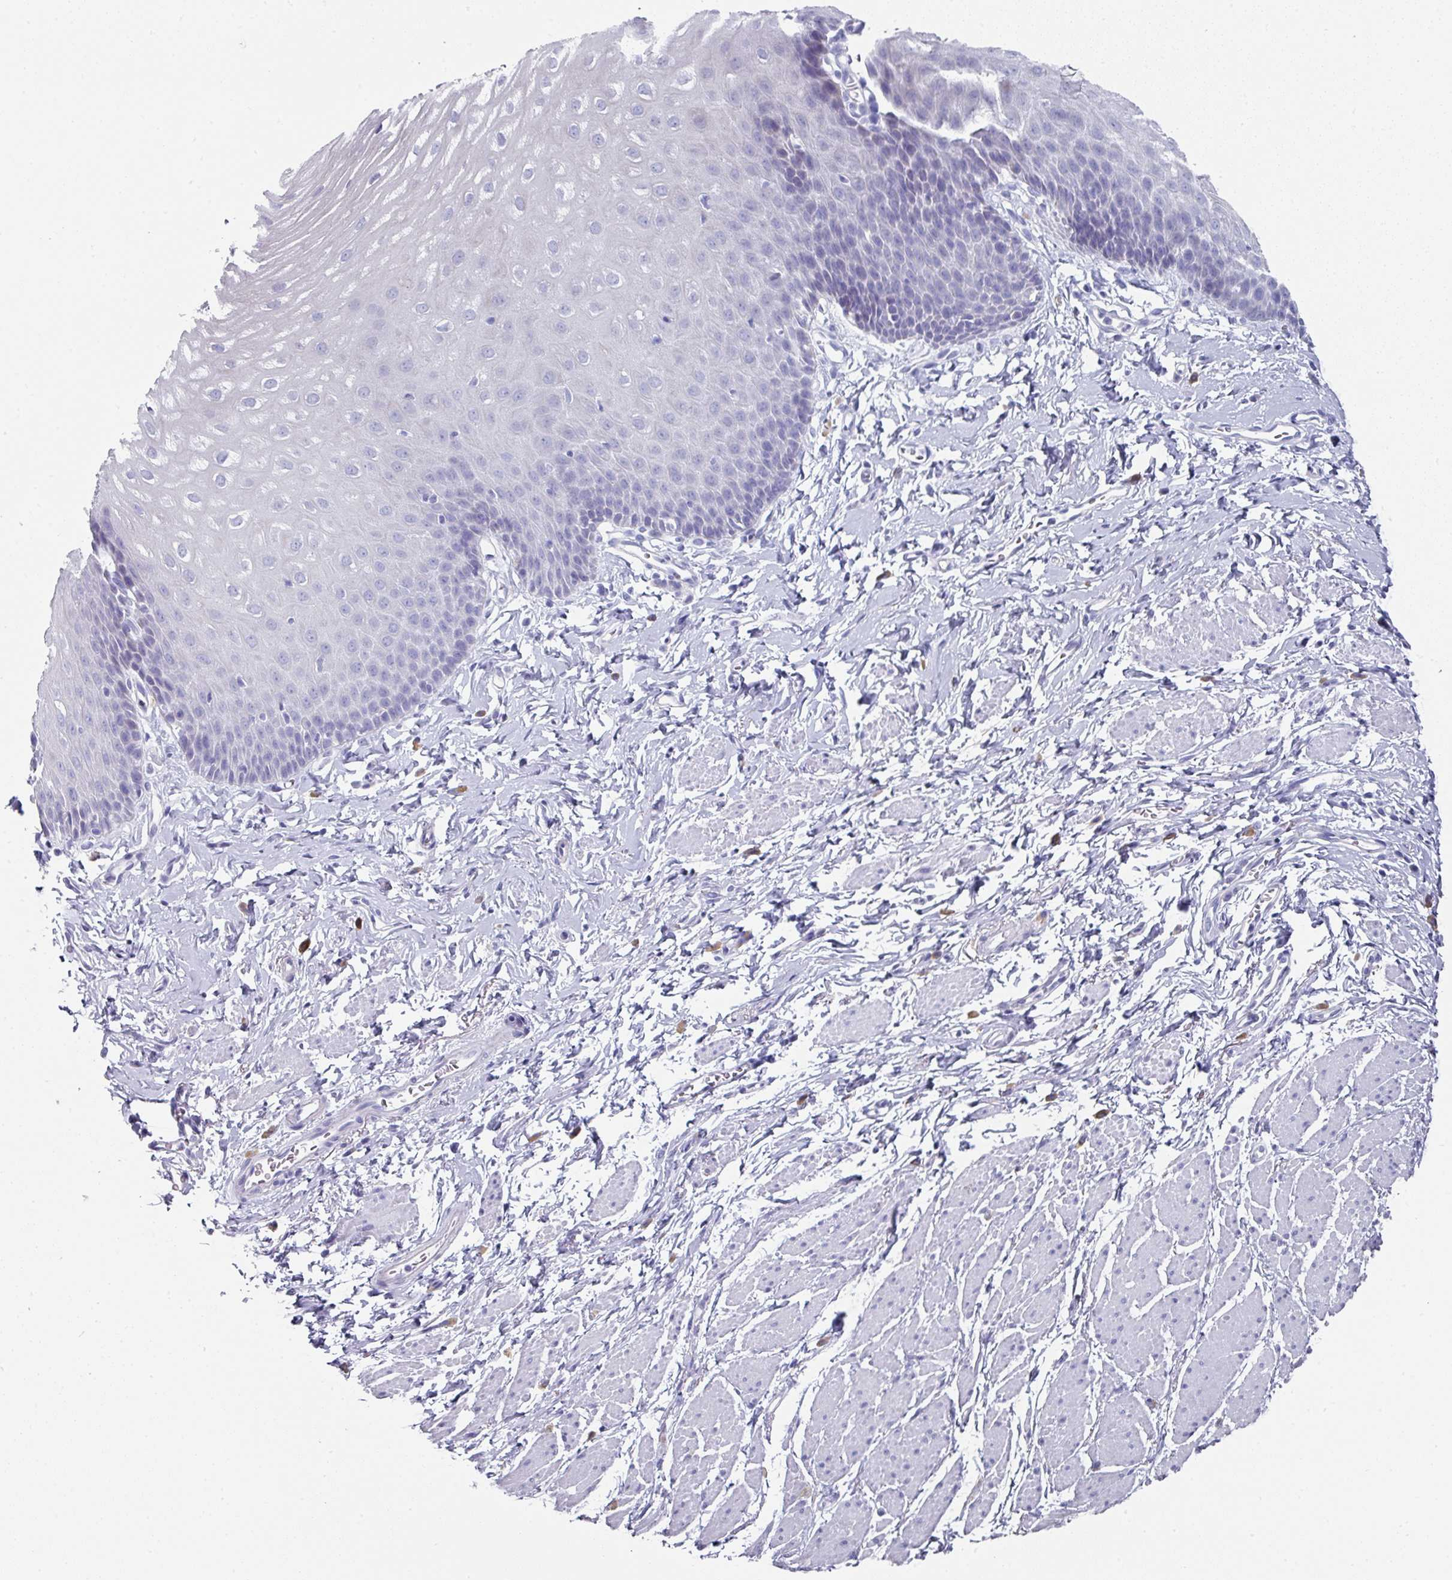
{"staining": {"intensity": "negative", "quantity": "none", "location": "none"}, "tissue": "esophagus", "cell_type": "Squamous epithelial cells", "image_type": "normal", "snomed": [{"axis": "morphology", "description": "Normal tissue, NOS"}, {"axis": "topography", "description": "Esophagus"}], "caption": "DAB (3,3'-diaminobenzidine) immunohistochemical staining of unremarkable human esophagus shows no significant staining in squamous epithelial cells.", "gene": "SETBP1", "patient": {"sex": "male", "age": 70}}